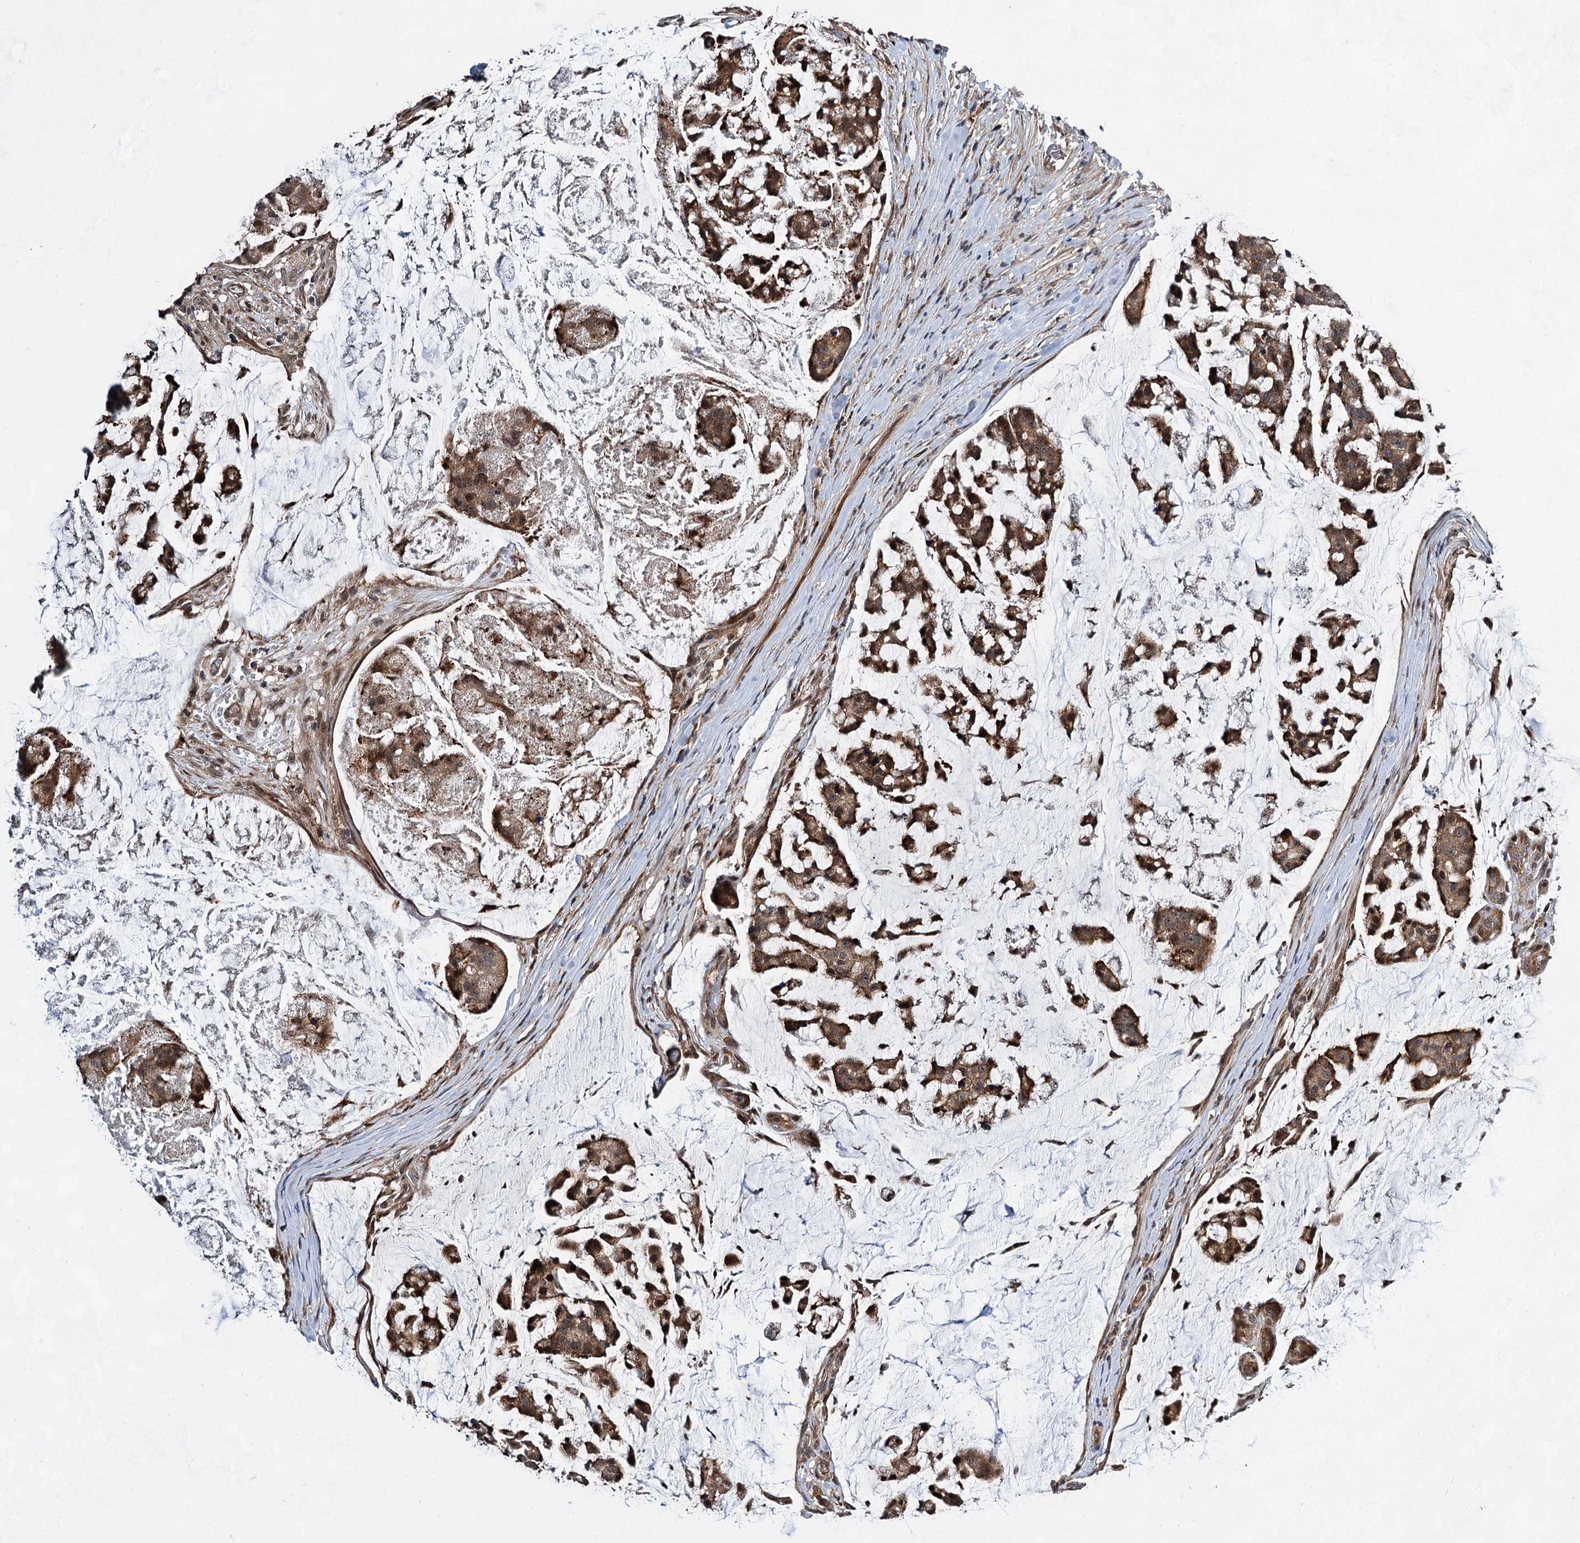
{"staining": {"intensity": "strong", "quantity": ">75%", "location": "cytoplasmic/membranous"}, "tissue": "stomach cancer", "cell_type": "Tumor cells", "image_type": "cancer", "snomed": [{"axis": "morphology", "description": "Adenocarcinoma, NOS"}, {"axis": "topography", "description": "Stomach, lower"}], "caption": "A high amount of strong cytoplasmic/membranous staining is appreciated in approximately >75% of tumor cells in stomach cancer (adenocarcinoma) tissue.", "gene": "GPBP1", "patient": {"sex": "male", "age": 67}}